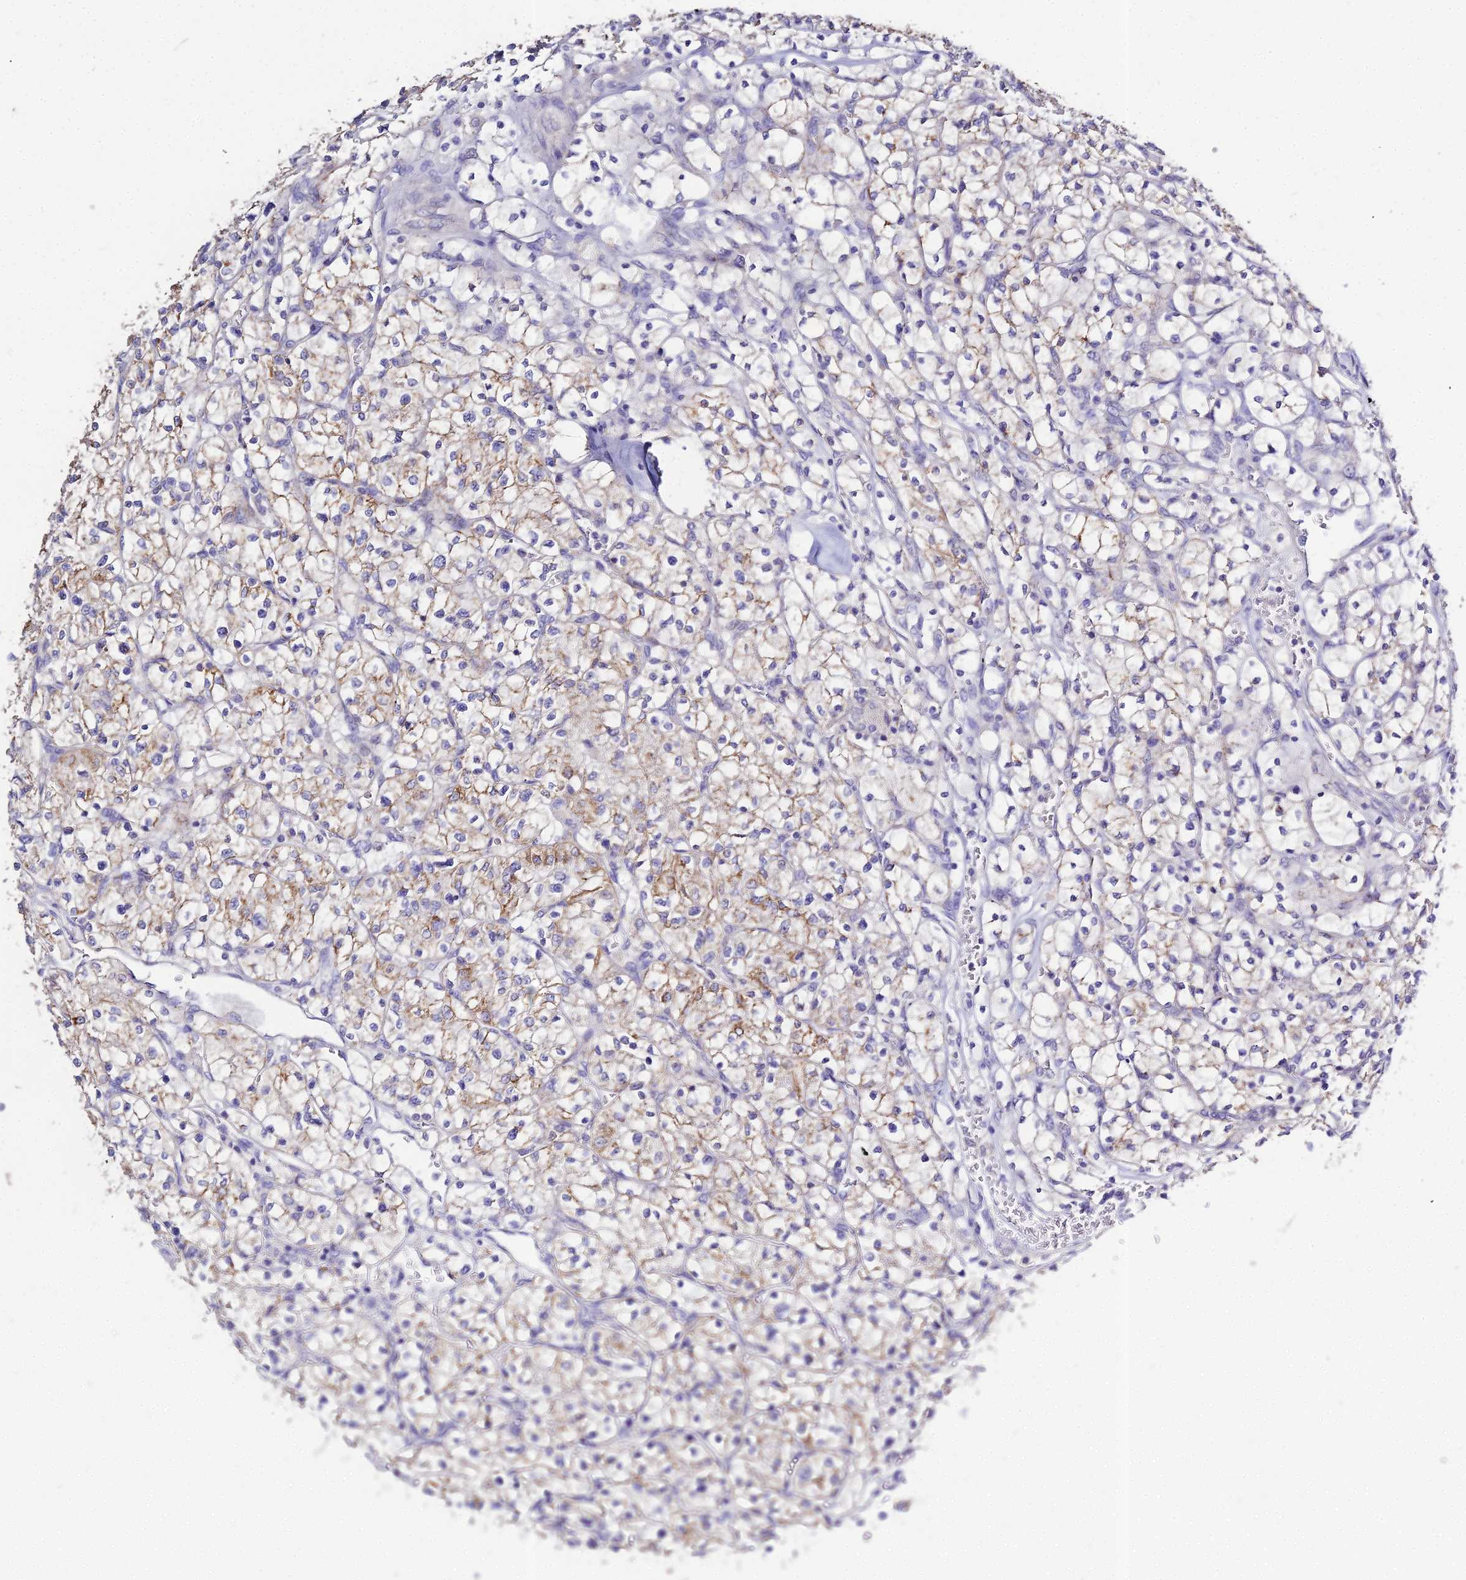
{"staining": {"intensity": "moderate", "quantity": "25%-75%", "location": "cytoplasmic/membranous"}, "tissue": "renal cancer", "cell_type": "Tumor cells", "image_type": "cancer", "snomed": [{"axis": "morphology", "description": "Adenocarcinoma, NOS"}, {"axis": "topography", "description": "Kidney"}], "caption": "Protein analysis of renal adenocarcinoma tissue demonstrates moderate cytoplasmic/membranous staining in approximately 25%-75% of tumor cells. (brown staining indicates protein expression, while blue staining denotes nuclei).", "gene": "GLYAT", "patient": {"sex": "female", "age": 64}}